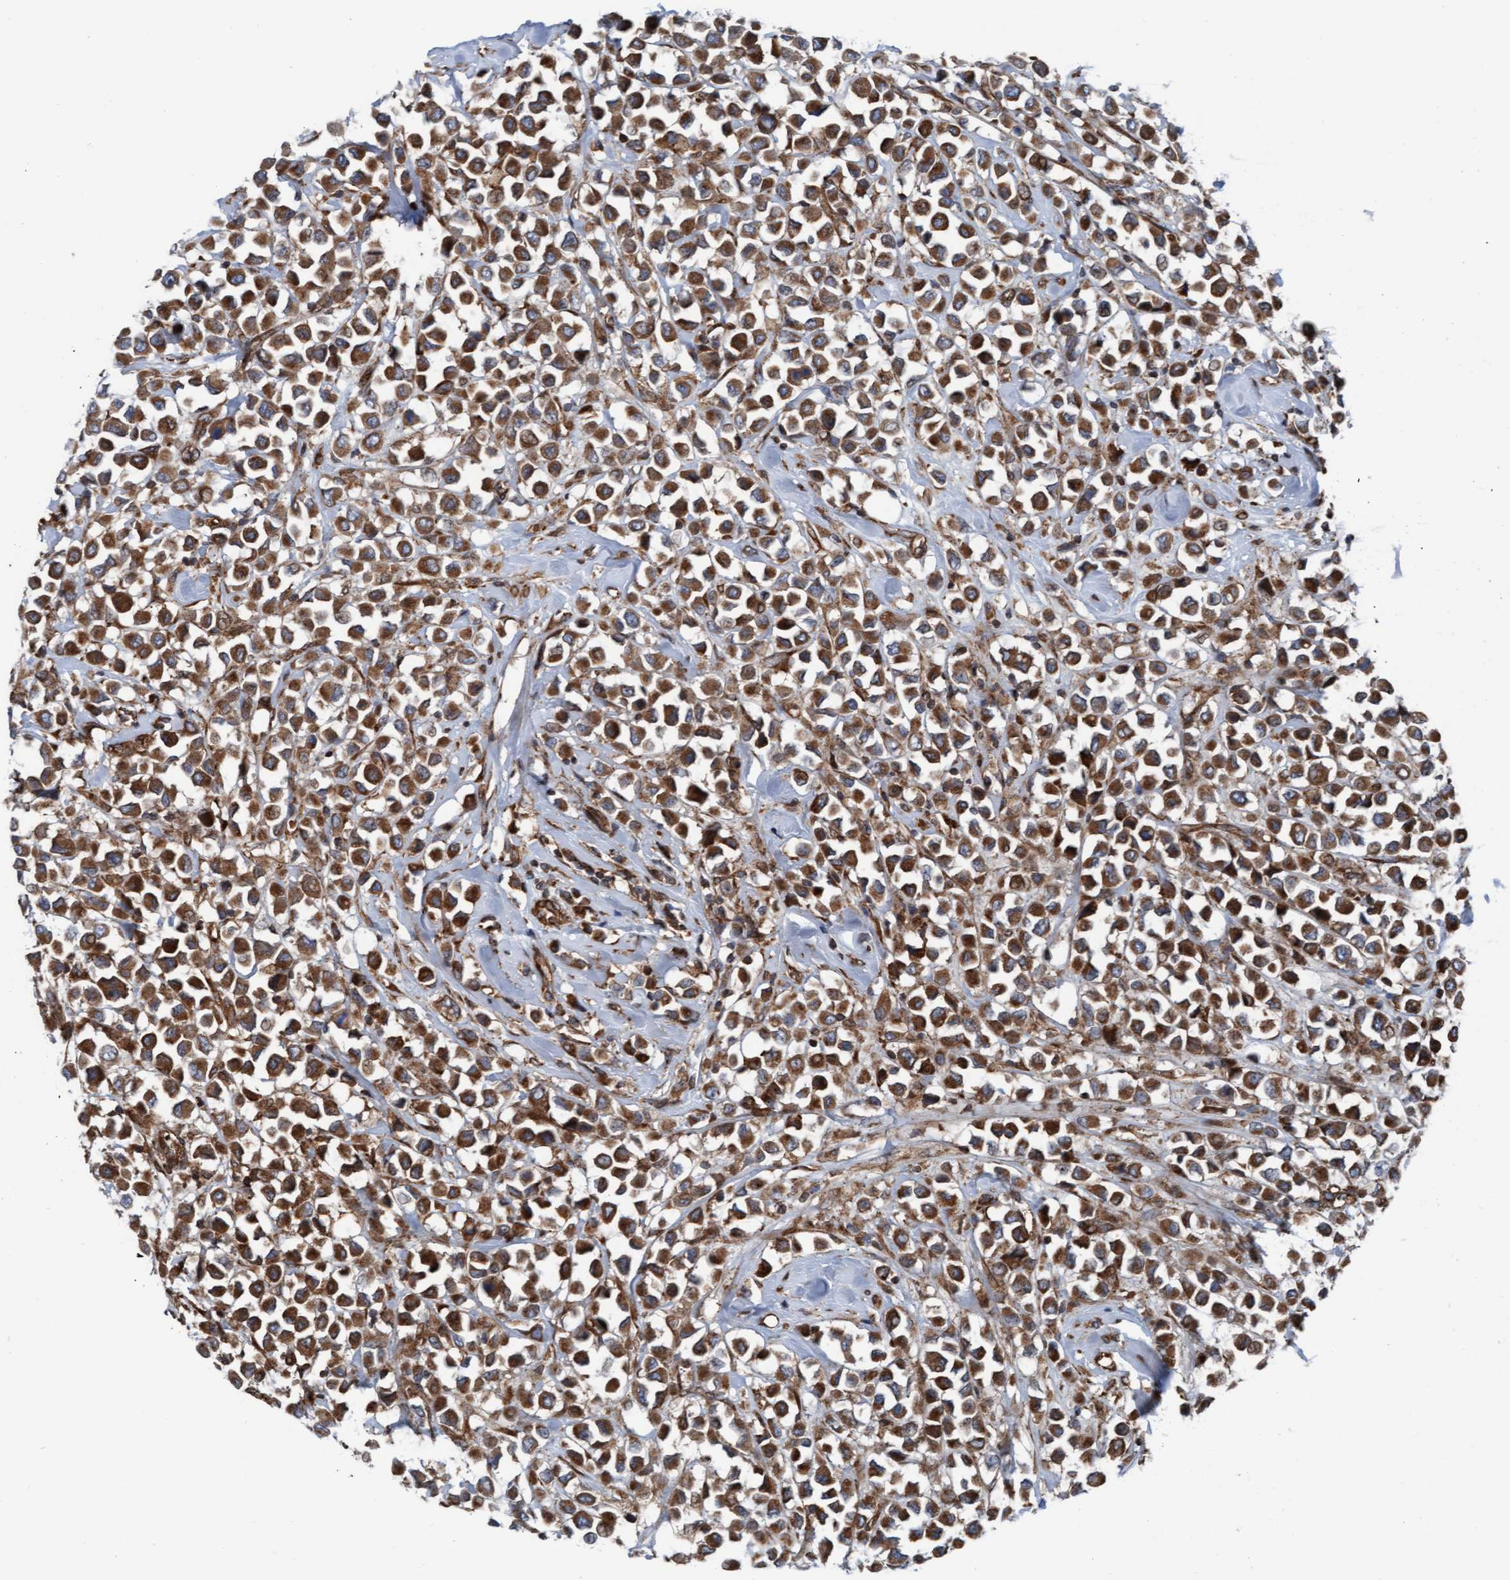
{"staining": {"intensity": "strong", "quantity": ">75%", "location": "cytoplasmic/membranous"}, "tissue": "breast cancer", "cell_type": "Tumor cells", "image_type": "cancer", "snomed": [{"axis": "morphology", "description": "Duct carcinoma"}, {"axis": "topography", "description": "Breast"}], "caption": "Protein expression analysis of human breast infiltrating ductal carcinoma reveals strong cytoplasmic/membranous staining in approximately >75% of tumor cells.", "gene": "RAP1GAP2", "patient": {"sex": "female", "age": 61}}